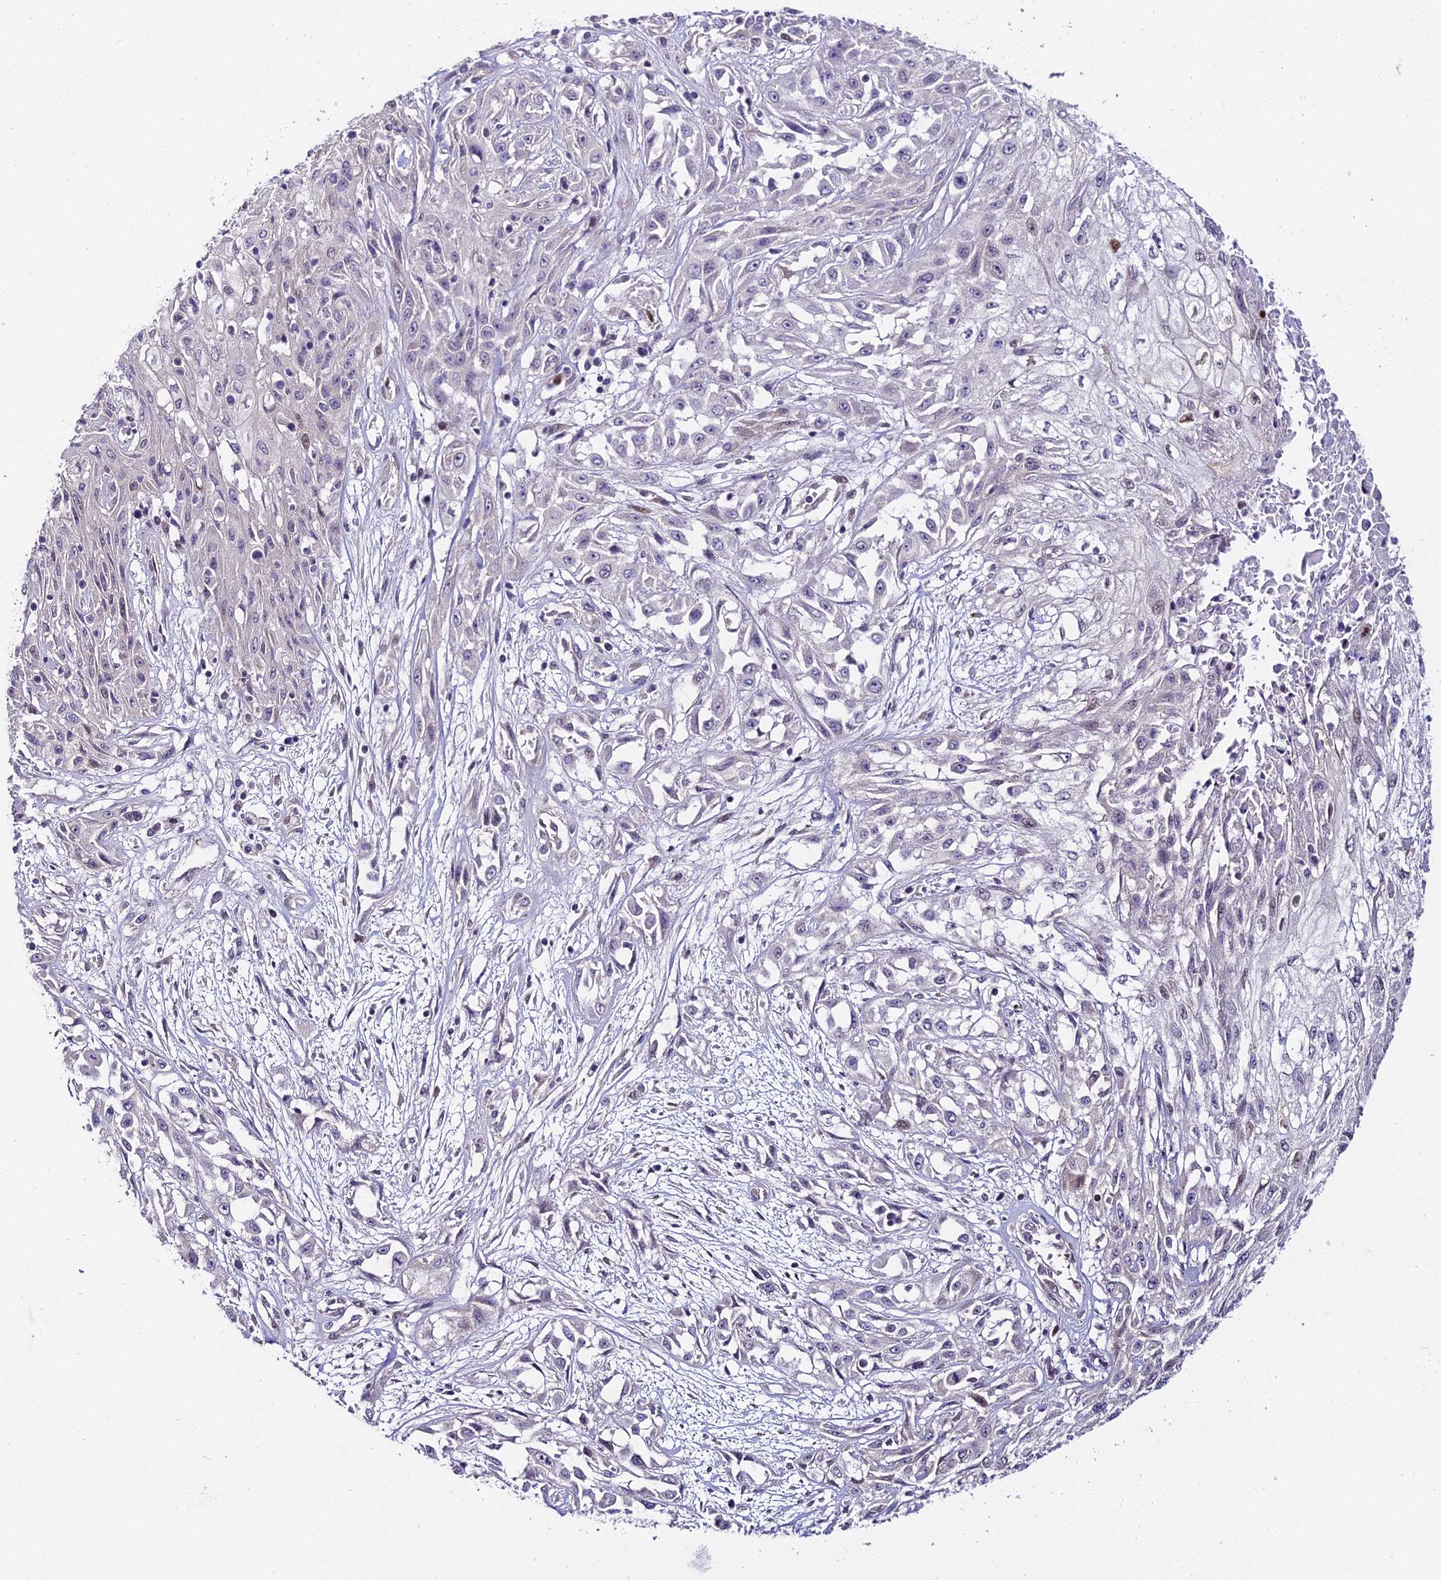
{"staining": {"intensity": "negative", "quantity": "none", "location": "none"}, "tissue": "skin cancer", "cell_type": "Tumor cells", "image_type": "cancer", "snomed": [{"axis": "morphology", "description": "Squamous cell carcinoma, NOS"}, {"axis": "morphology", "description": "Squamous cell carcinoma, metastatic, NOS"}, {"axis": "topography", "description": "Skin"}, {"axis": "topography", "description": "Lymph node"}], "caption": "An image of metastatic squamous cell carcinoma (skin) stained for a protein shows no brown staining in tumor cells.", "gene": "ZNF707", "patient": {"sex": "male", "age": 75}}